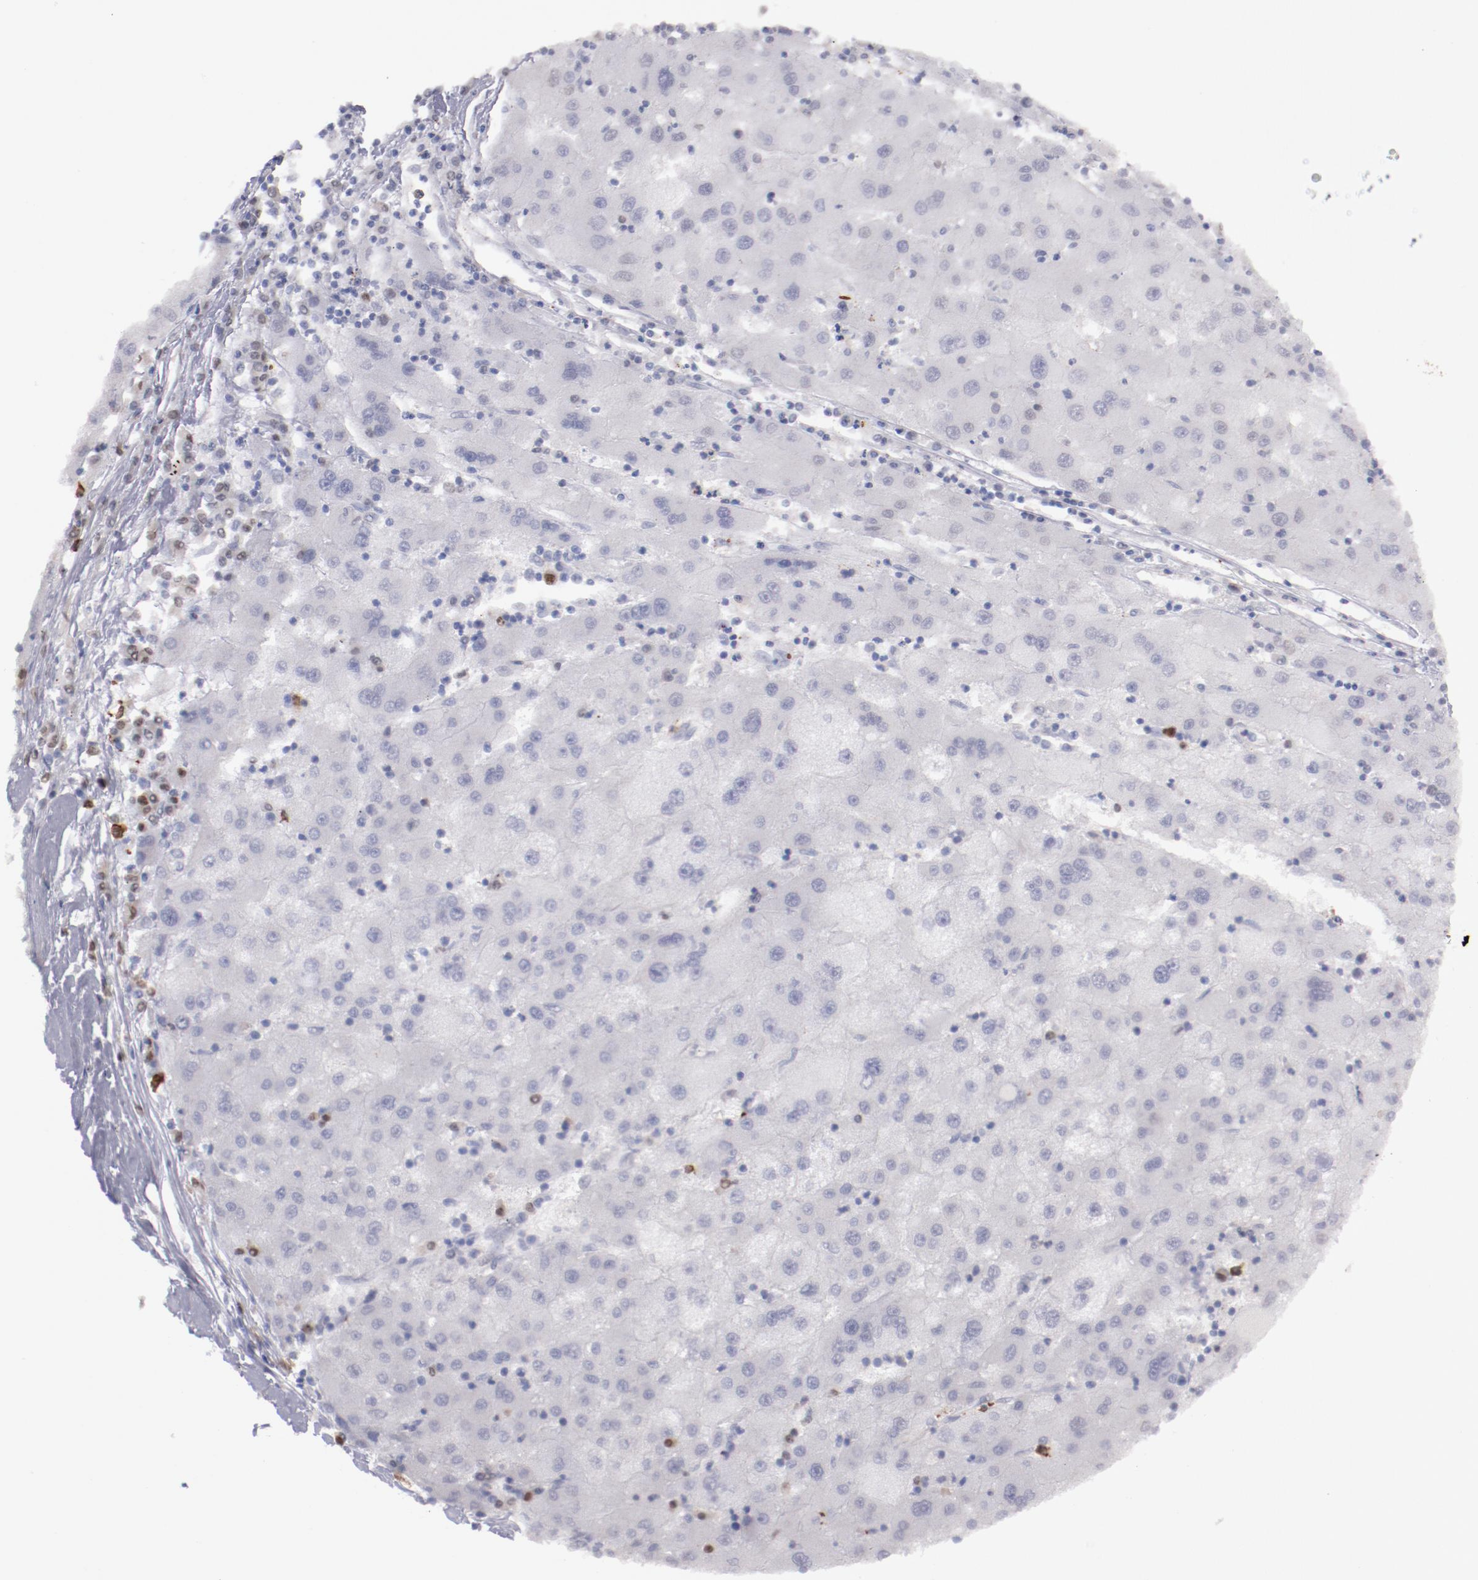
{"staining": {"intensity": "negative", "quantity": "none", "location": "none"}, "tissue": "liver cancer", "cell_type": "Tumor cells", "image_type": "cancer", "snomed": [{"axis": "morphology", "description": "Carcinoma, Hepatocellular, NOS"}, {"axis": "topography", "description": "Liver"}], "caption": "DAB immunohistochemical staining of human liver cancer (hepatocellular carcinoma) demonstrates no significant positivity in tumor cells. (DAB immunohistochemistry (IHC) with hematoxylin counter stain).", "gene": "IRF4", "patient": {"sex": "male", "age": 72}}